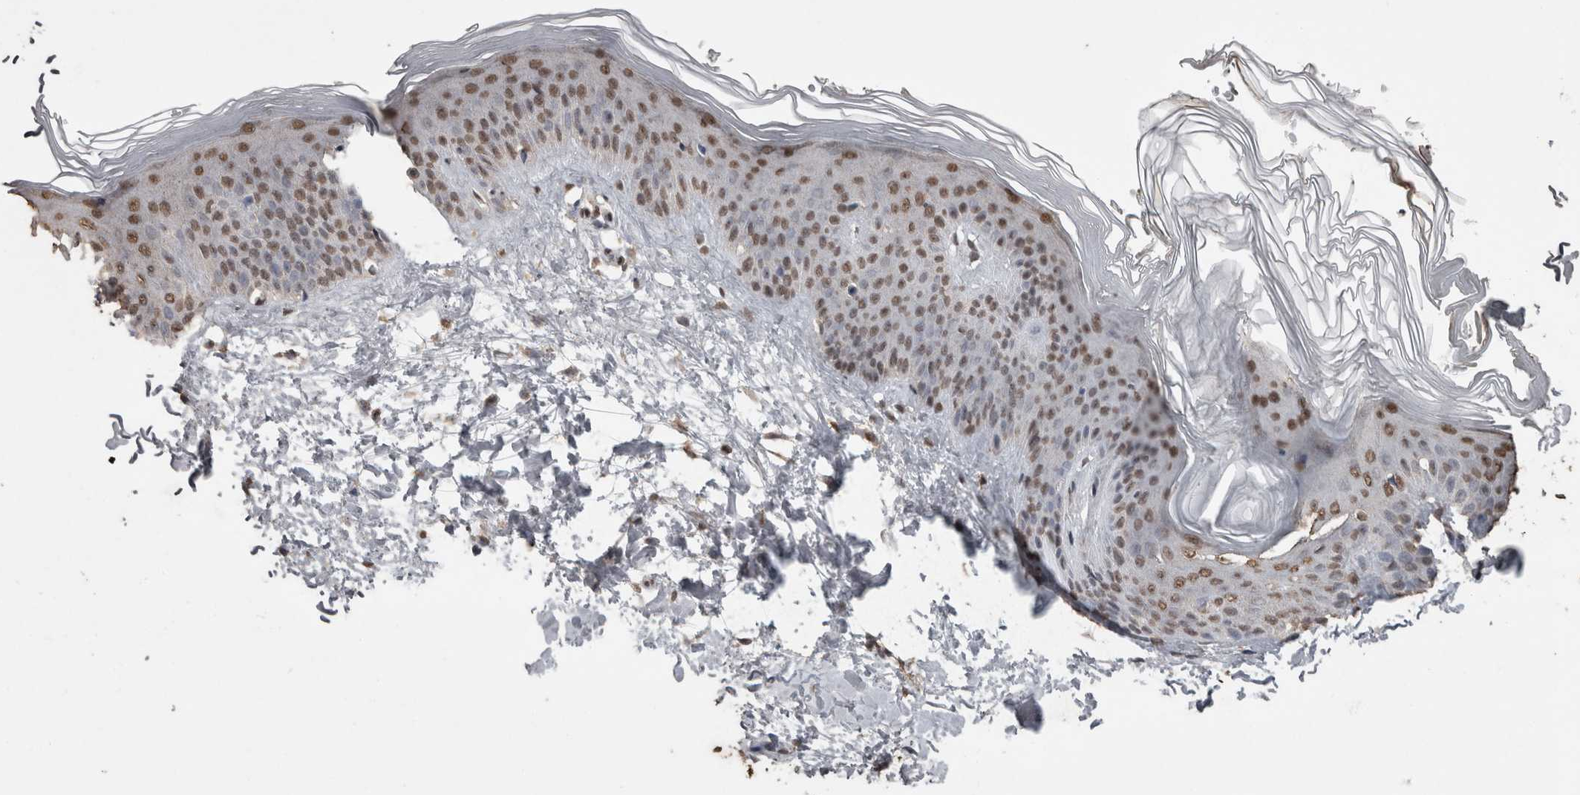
{"staining": {"intensity": "moderate", "quantity": ">75%", "location": "nuclear"}, "tissue": "skin", "cell_type": "Fibroblasts", "image_type": "normal", "snomed": [{"axis": "morphology", "description": "Normal tissue, NOS"}, {"axis": "morphology", "description": "Malignant melanoma, Metastatic site"}, {"axis": "topography", "description": "Skin"}], "caption": "Protein staining reveals moderate nuclear positivity in approximately >75% of fibroblasts in normal skin. (IHC, brightfield microscopy, high magnification).", "gene": "SMAD7", "patient": {"sex": "male", "age": 41}}